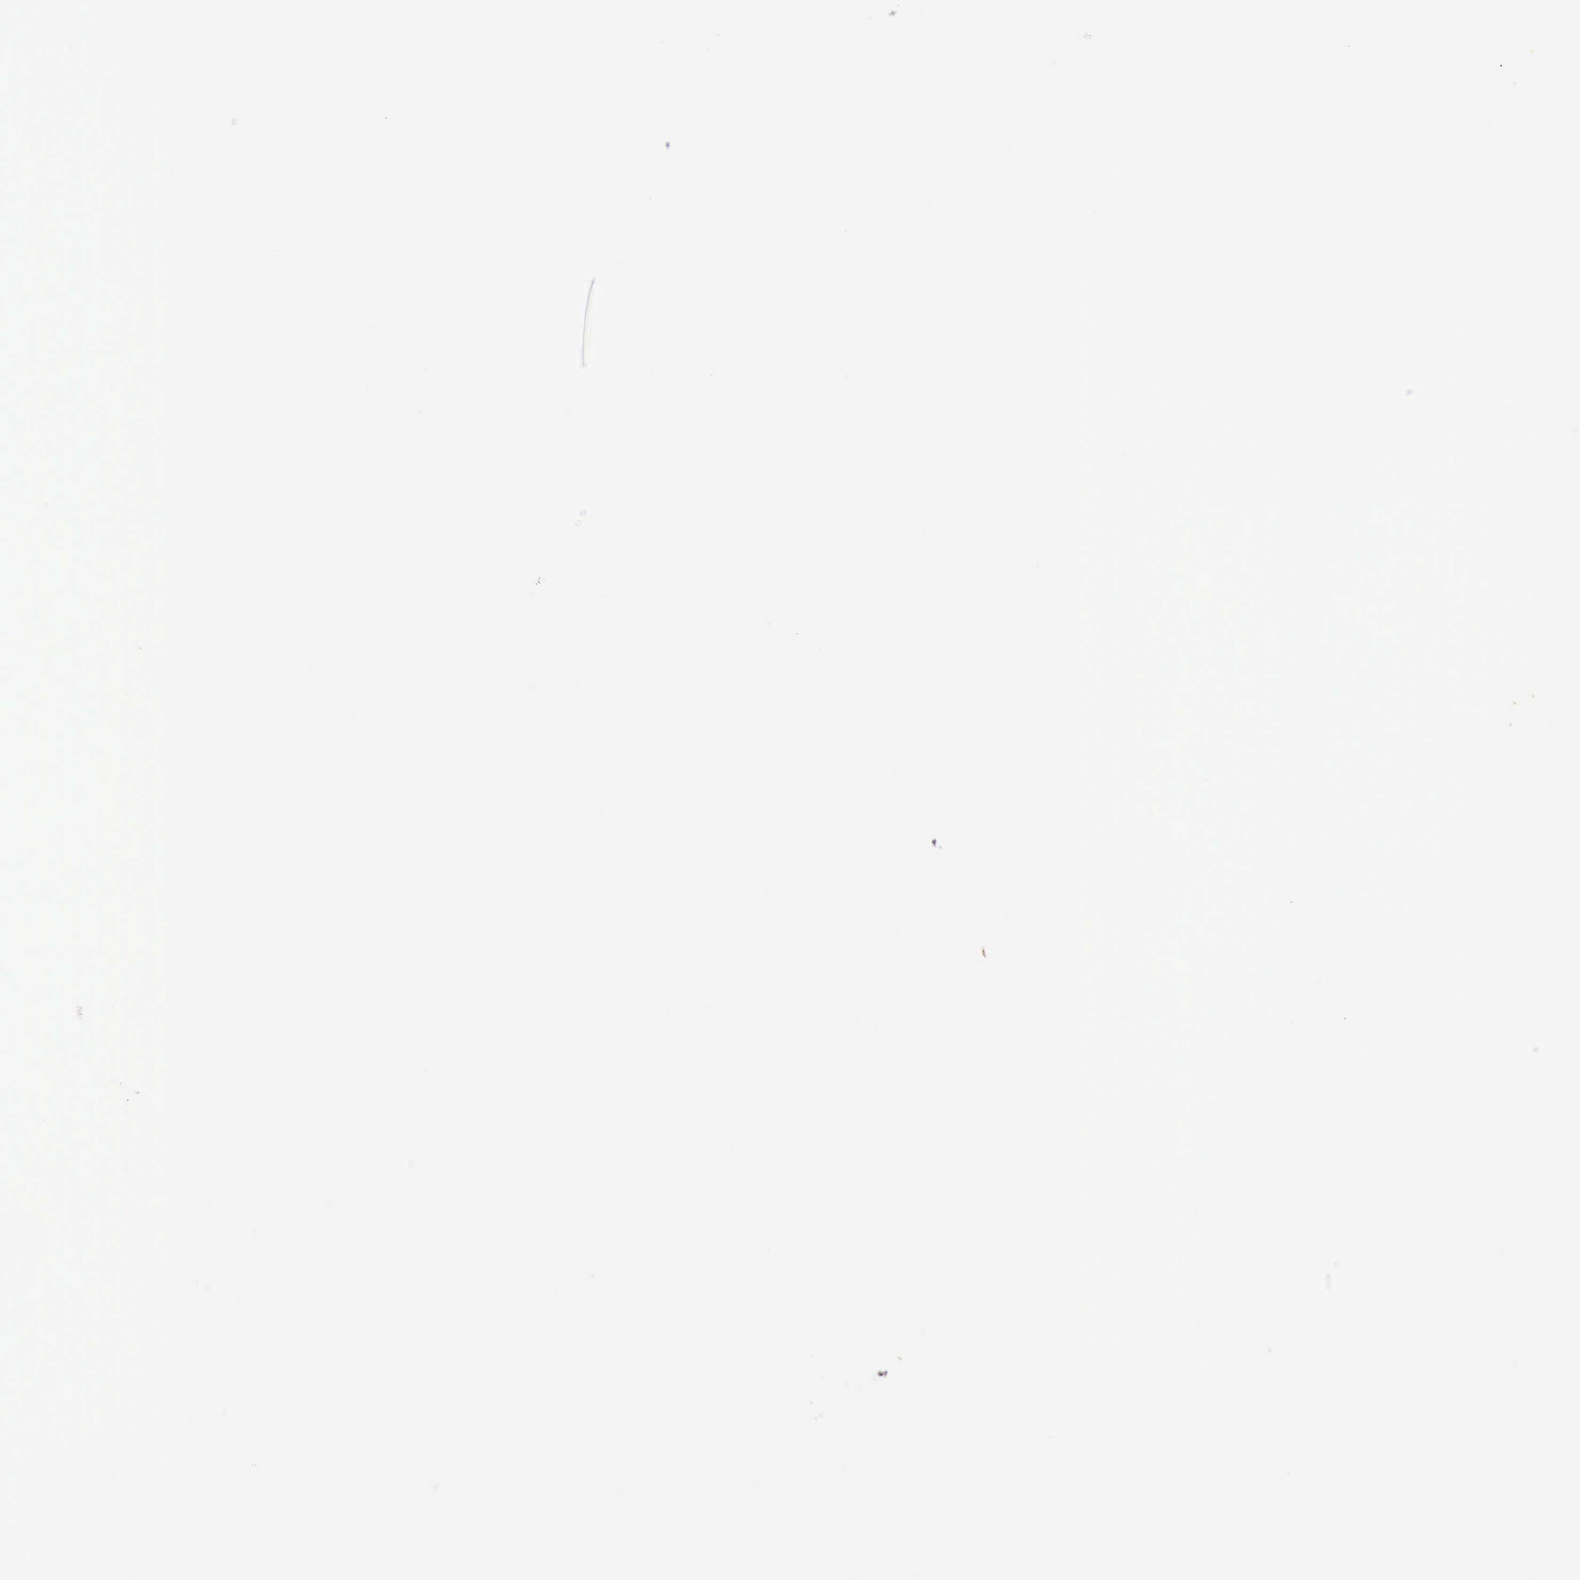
{"staining": {"intensity": "moderate", "quantity": "25%-75%", "location": "cytoplasmic/membranous"}, "tissue": "prostate cancer", "cell_type": "Tumor cells", "image_type": "cancer", "snomed": [{"axis": "morphology", "description": "Adenocarcinoma, Medium grade"}, {"axis": "topography", "description": "Prostate"}], "caption": "About 25%-75% of tumor cells in prostate adenocarcinoma (medium-grade) display moderate cytoplasmic/membranous protein staining as visualized by brown immunohistochemical staining.", "gene": "CASP3", "patient": {"sex": "male", "age": 72}}